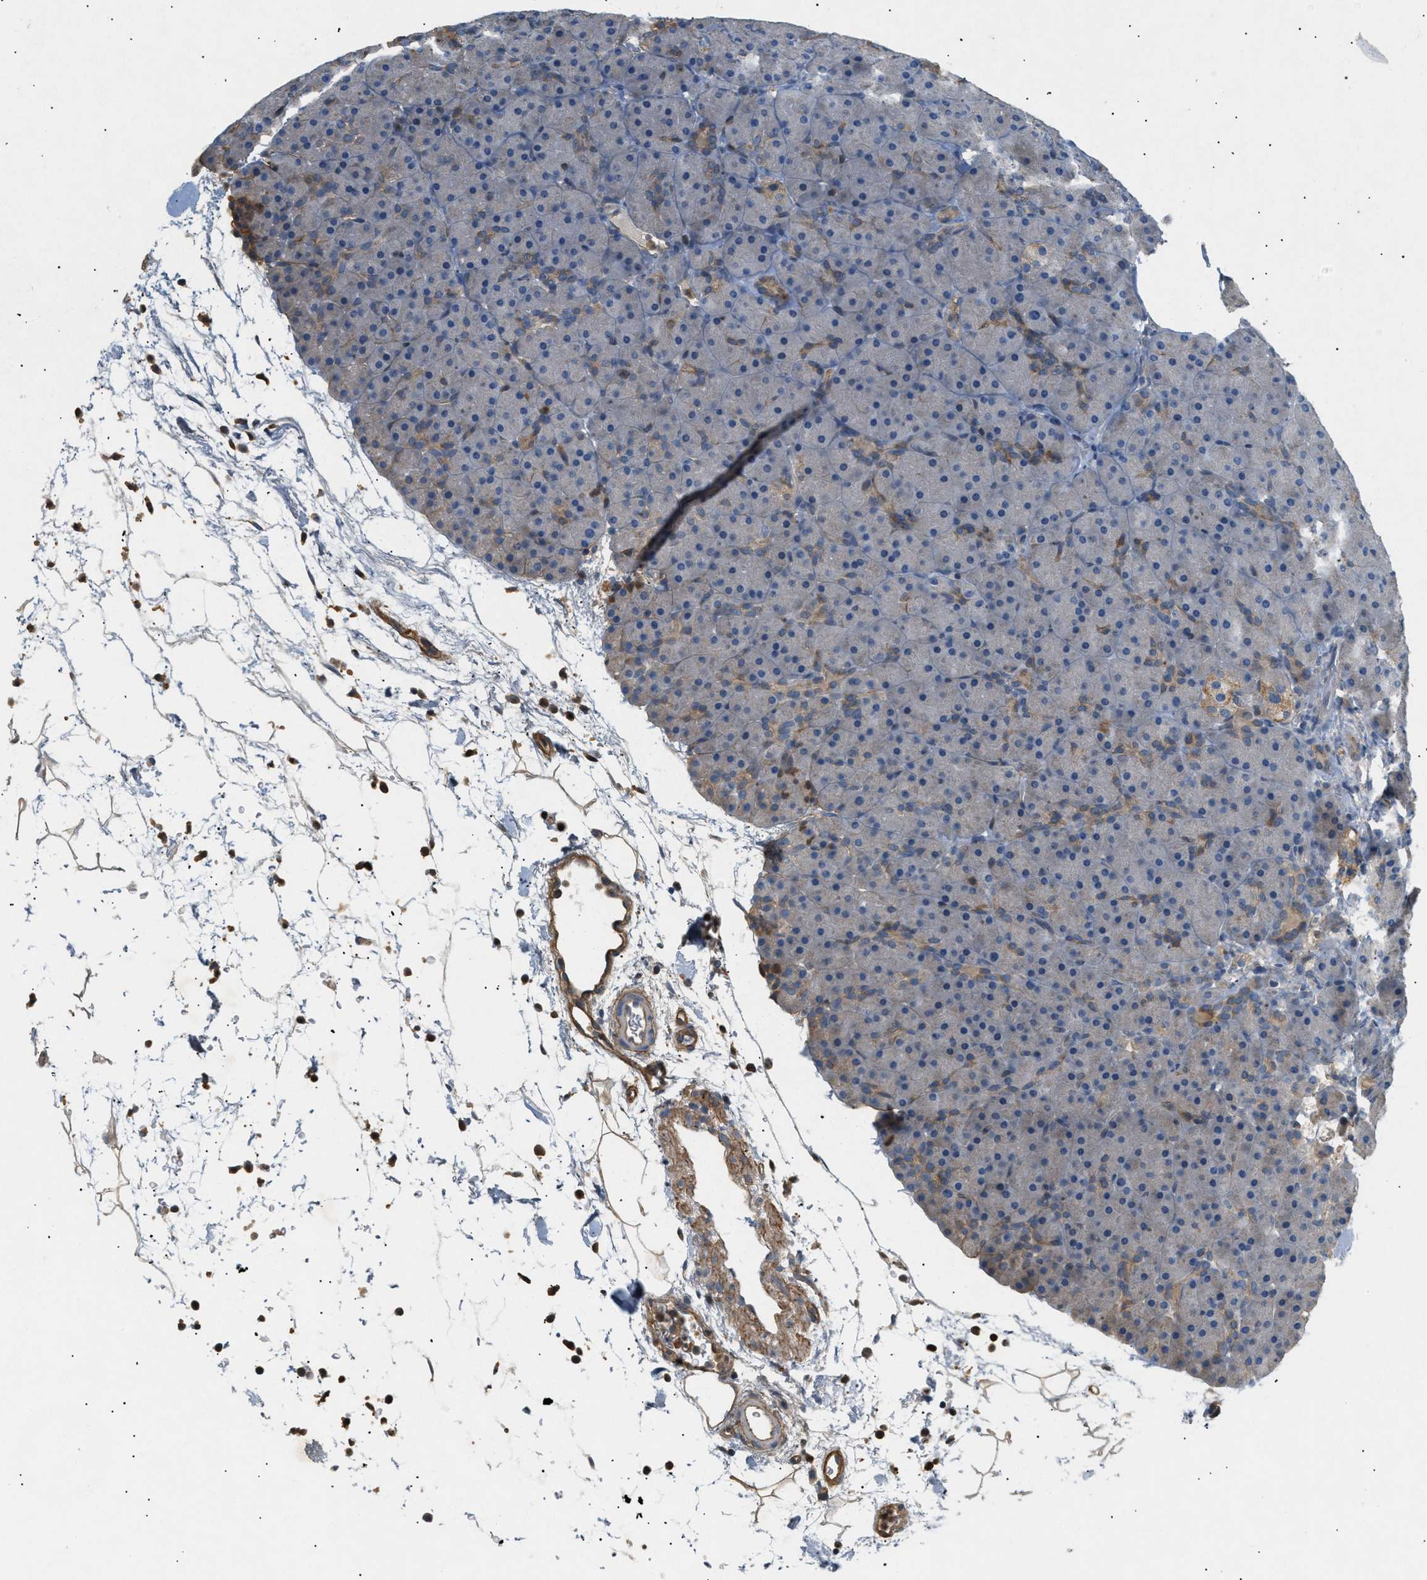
{"staining": {"intensity": "moderate", "quantity": "<25%", "location": "cytoplasmic/membranous"}, "tissue": "pancreas", "cell_type": "Exocrine glandular cells", "image_type": "normal", "snomed": [{"axis": "morphology", "description": "Normal tissue, NOS"}, {"axis": "topography", "description": "Pancreas"}], "caption": "This micrograph reveals immunohistochemistry staining of benign human pancreas, with low moderate cytoplasmic/membranous positivity in about <25% of exocrine glandular cells.", "gene": "FARS2", "patient": {"sex": "male", "age": 66}}